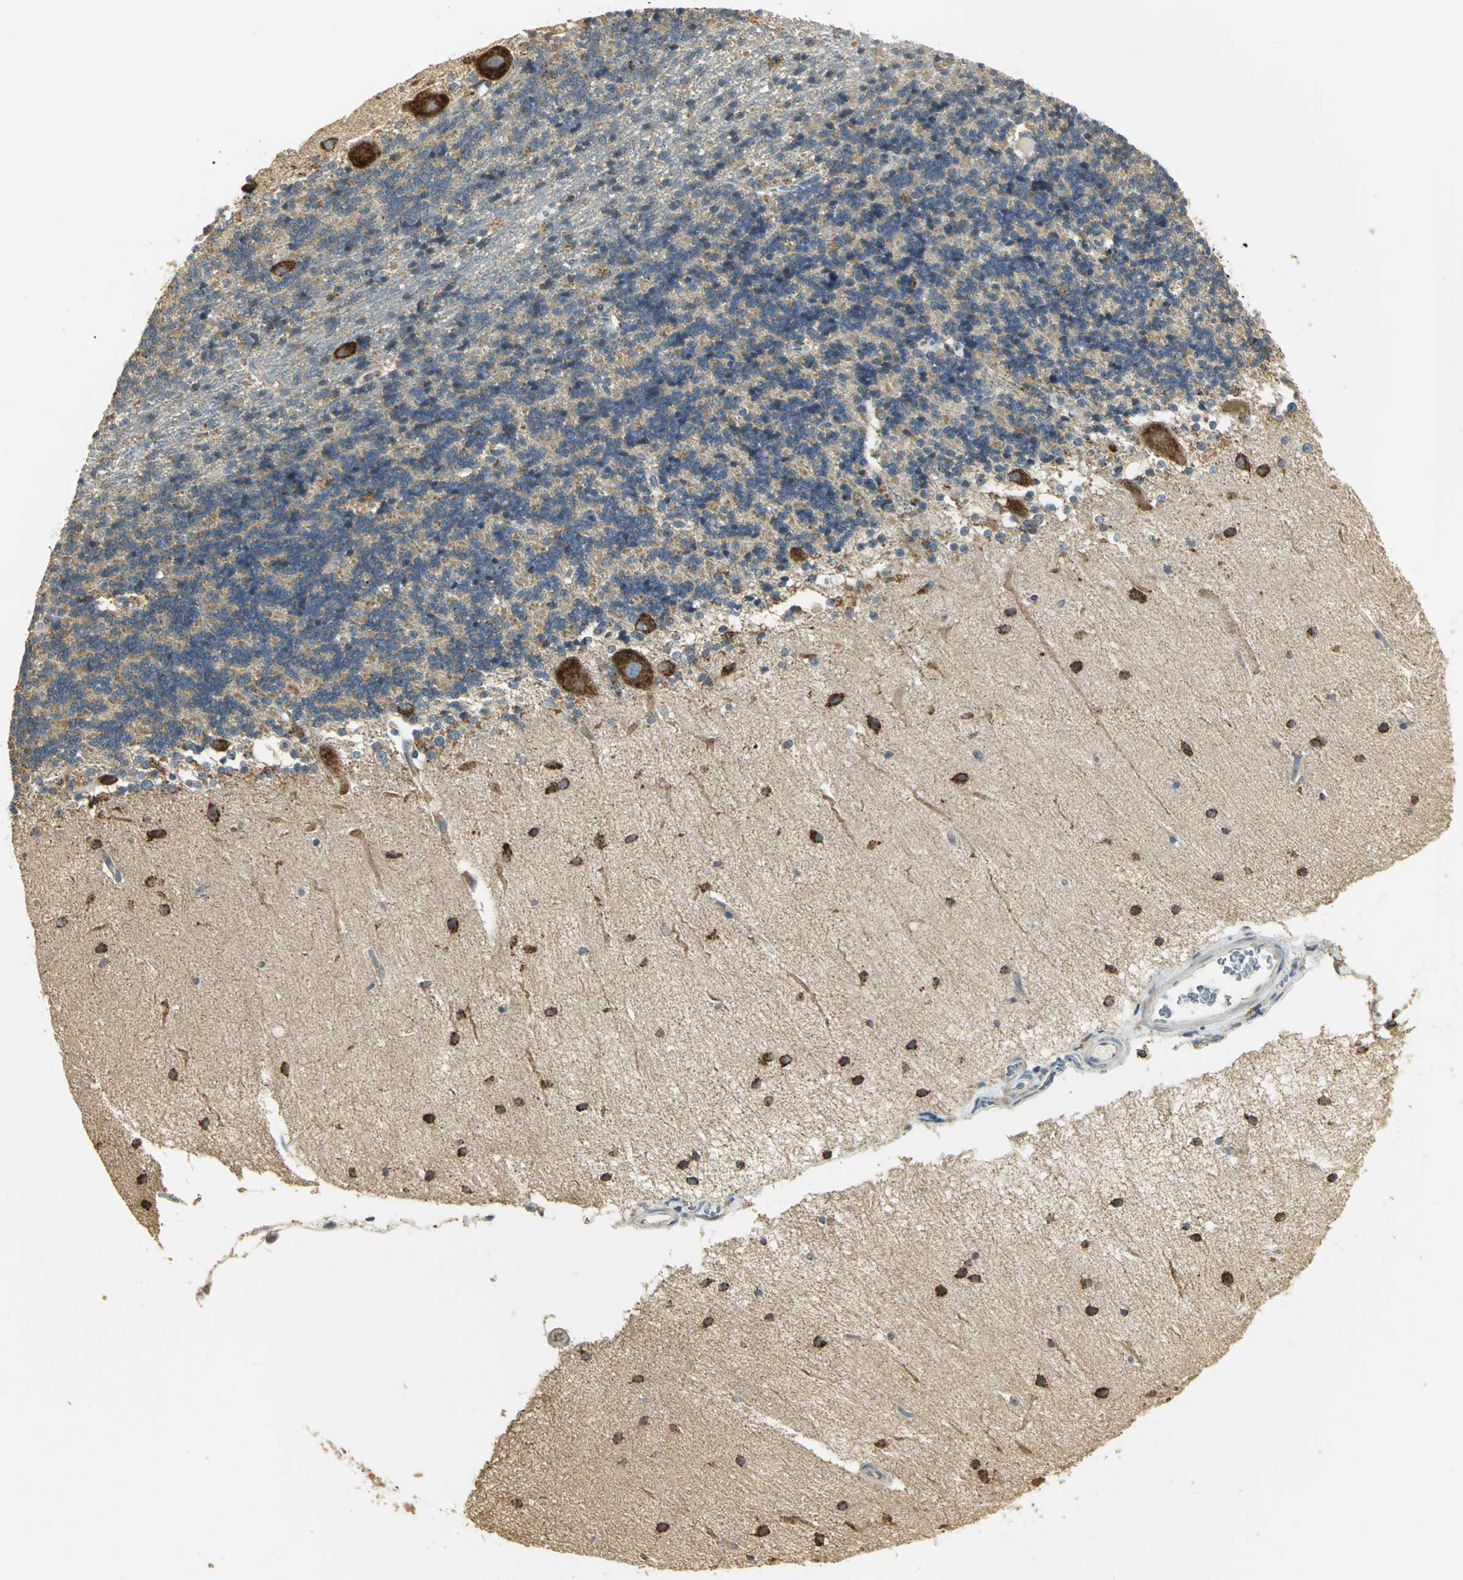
{"staining": {"intensity": "moderate", "quantity": "25%-75%", "location": "cytoplasmic/membranous"}, "tissue": "cerebellum", "cell_type": "Cells in granular layer", "image_type": "normal", "snomed": [{"axis": "morphology", "description": "Normal tissue, NOS"}, {"axis": "topography", "description": "Cerebellum"}], "caption": "Immunohistochemical staining of unremarkable cerebellum reveals medium levels of moderate cytoplasmic/membranous staining in approximately 25%-75% of cells in granular layer.", "gene": "RARS1", "patient": {"sex": "female", "age": 54}}